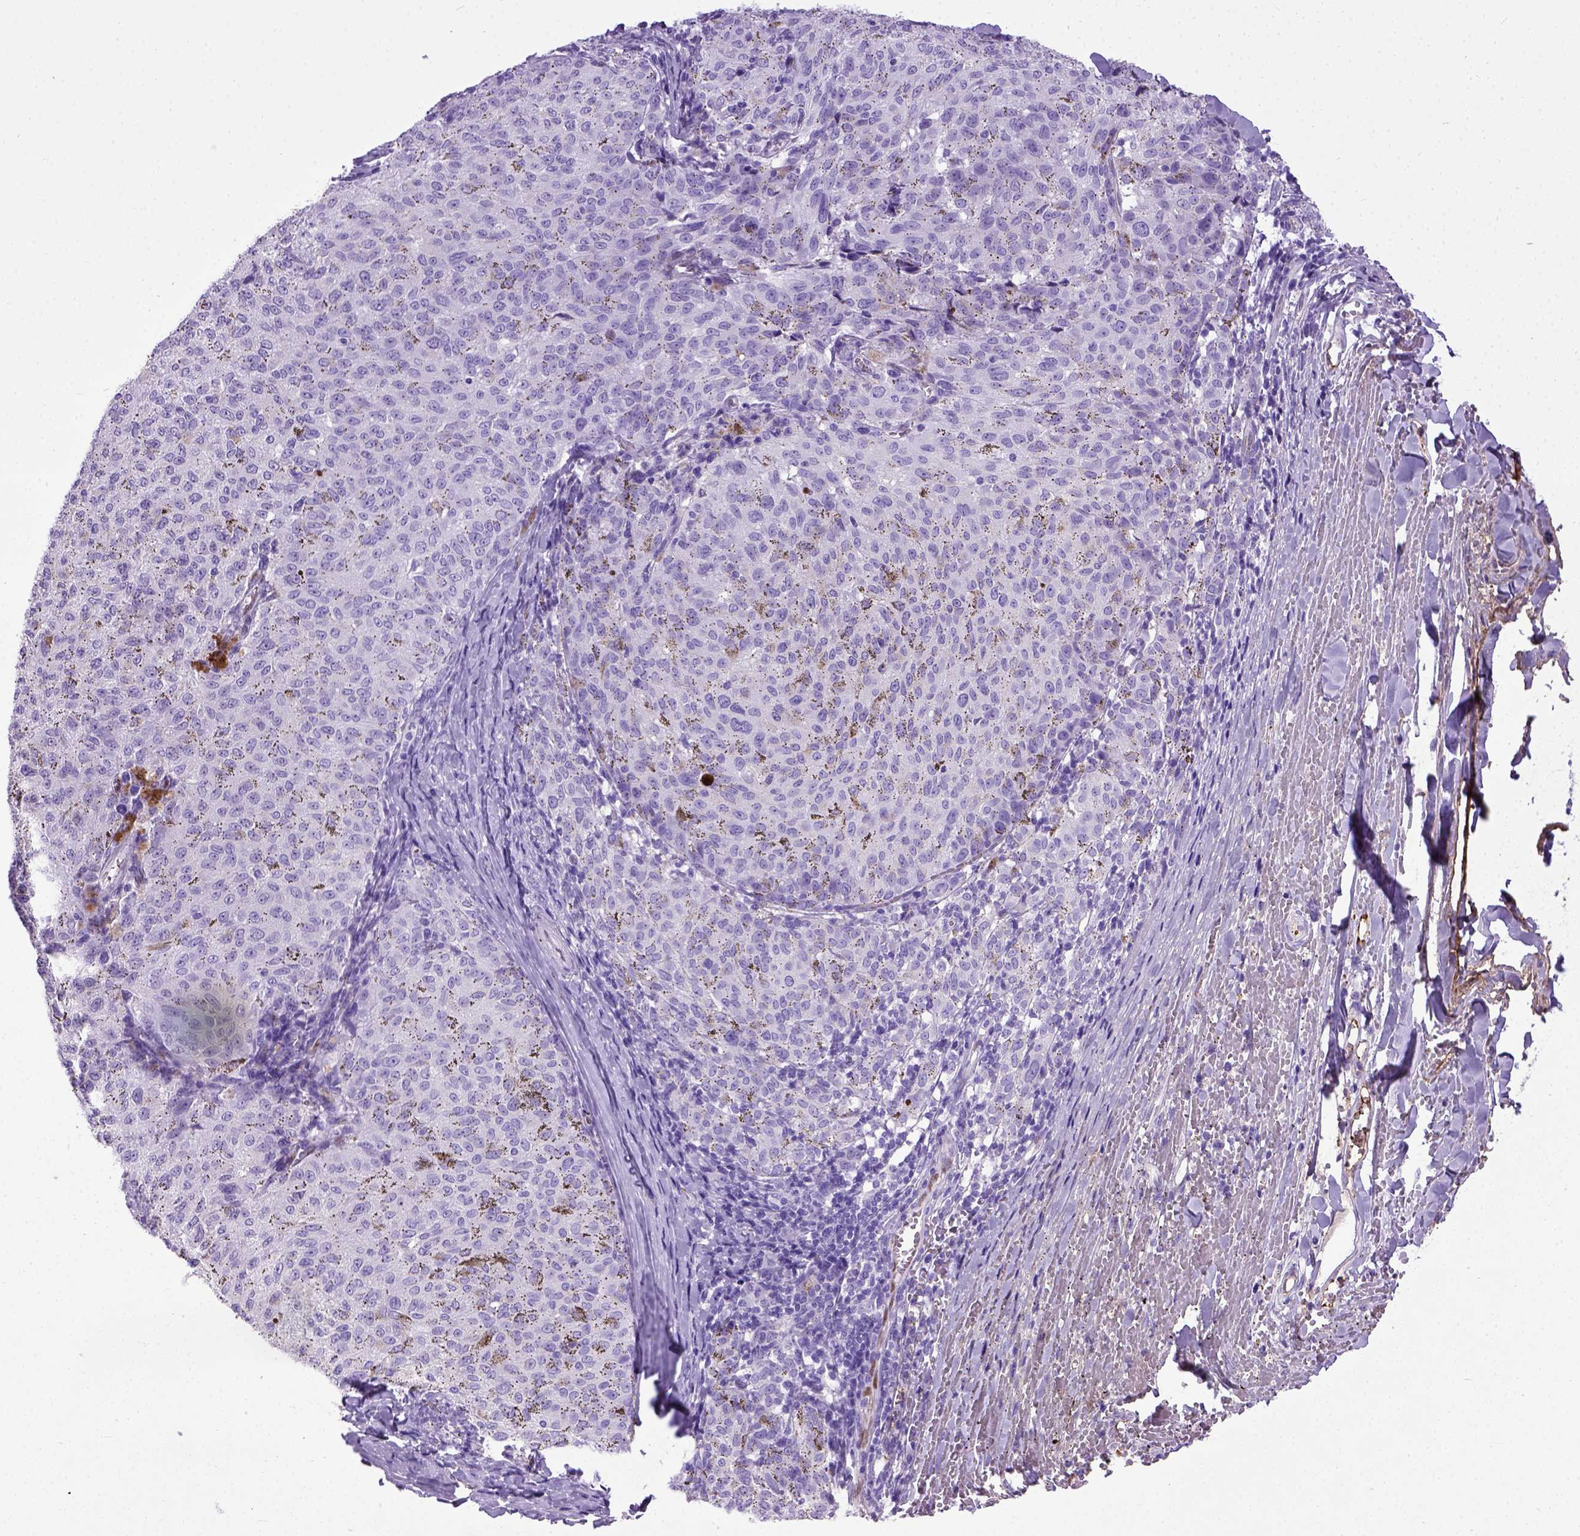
{"staining": {"intensity": "negative", "quantity": "none", "location": "none"}, "tissue": "melanoma", "cell_type": "Tumor cells", "image_type": "cancer", "snomed": [{"axis": "morphology", "description": "Malignant melanoma, NOS"}, {"axis": "topography", "description": "Skin"}], "caption": "IHC image of neoplastic tissue: human malignant melanoma stained with DAB (3,3'-diaminobenzidine) demonstrates no significant protein positivity in tumor cells.", "gene": "ADAMTS8", "patient": {"sex": "female", "age": 72}}